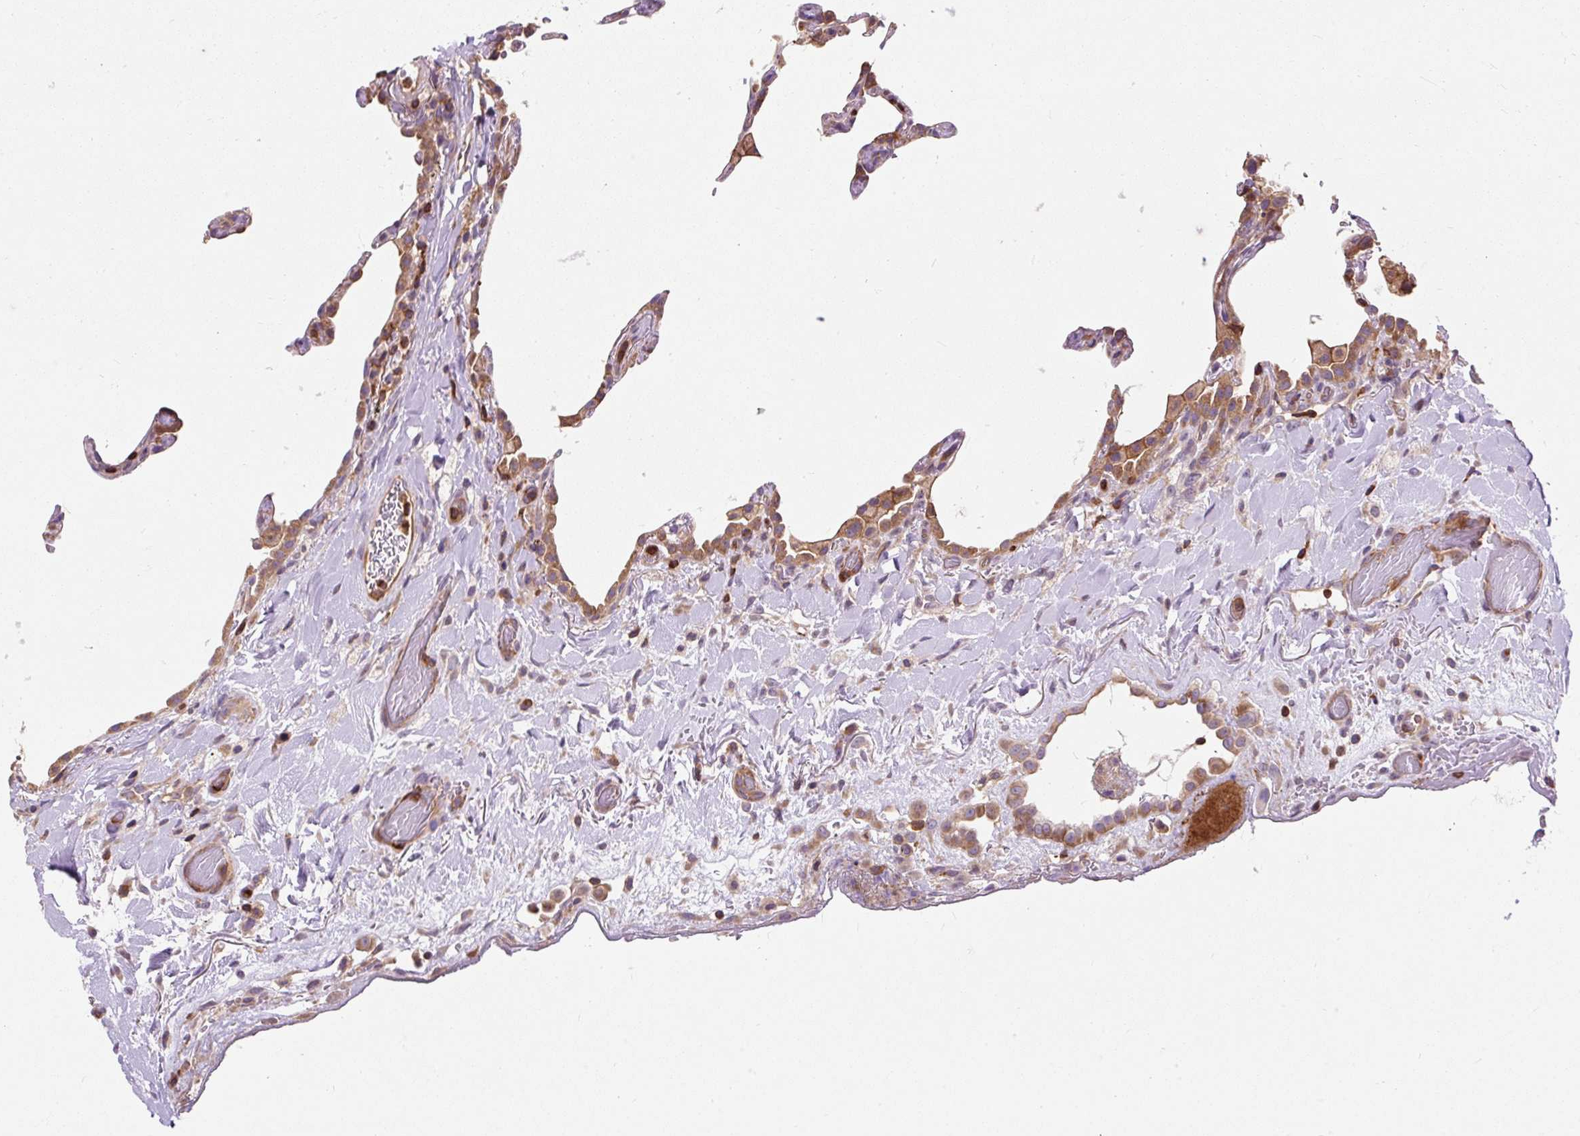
{"staining": {"intensity": "moderate", "quantity": "25%-75%", "location": "cytoplasmic/membranous"}, "tissue": "lung", "cell_type": "Alveolar cells", "image_type": "normal", "snomed": [{"axis": "morphology", "description": "Normal tissue, NOS"}, {"axis": "topography", "description": "Lung"}], "caption": "A medium amount of moderate cytoplasmic/membranous staining is seen in approximately 25%-75% of alveolar cells in benign lung.", "gene": "CISD3", "patient": {"sex": "female", "age": 57}}